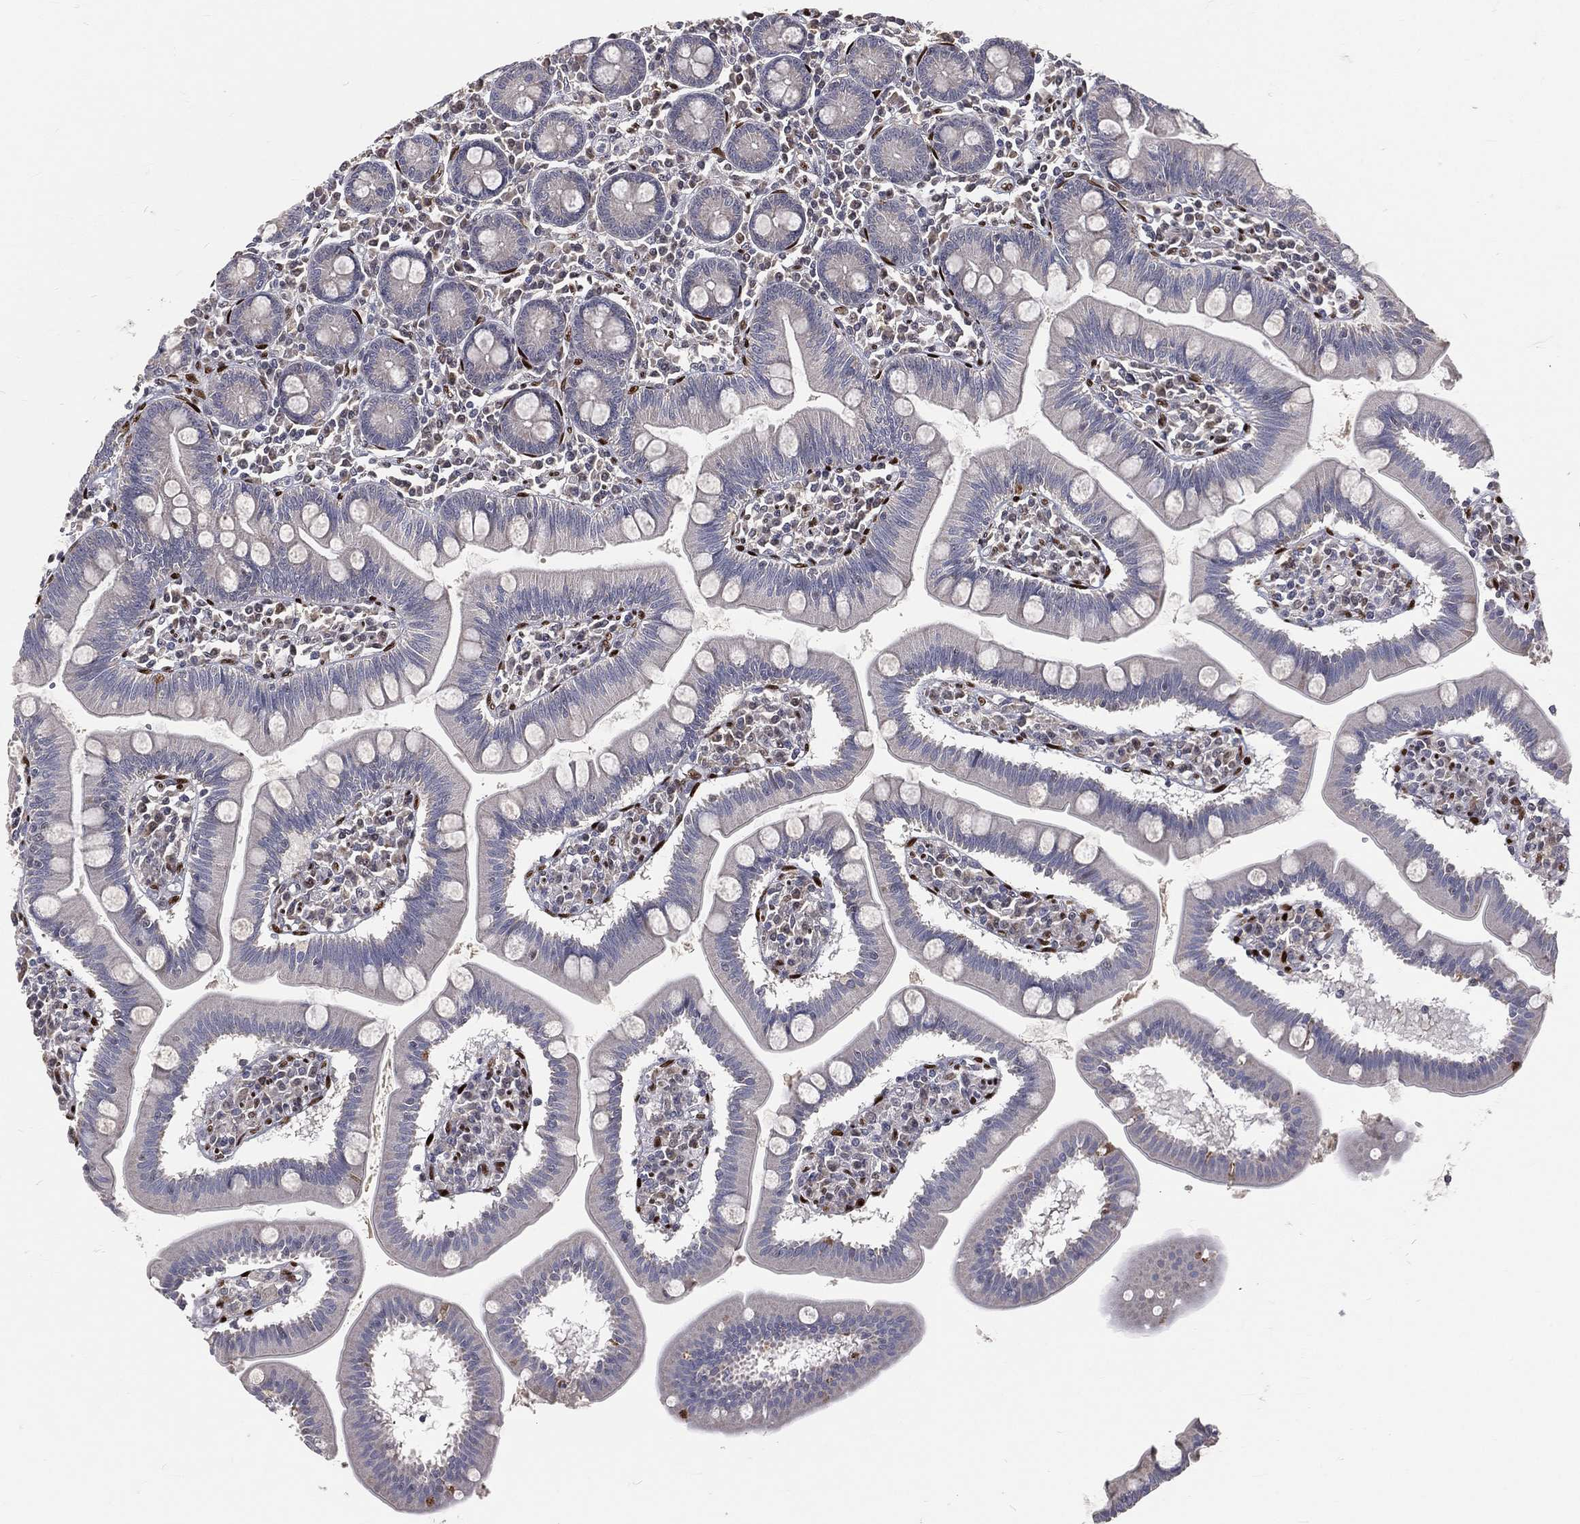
{"staining": {"intensity": "moderate", "quantity": "<25%", "location": "cytoplasmic/membranous"}, "tissue": "small intestine", "cell_type": "Glandular cells", "image_type": "normal", "snomed": [{"axis": "morphology", "description": "Normal tissue, NOS"}, {"axis": "topography", "description": "Small intestine"}], "caption": "The micrograph exhibits a brown stain indicating the presence of a protein in the cytoplasmic/membranous of glandular cells in small intestine.", "gene": "ZEB1", "patient": {"sex": "male", "age": 88}}